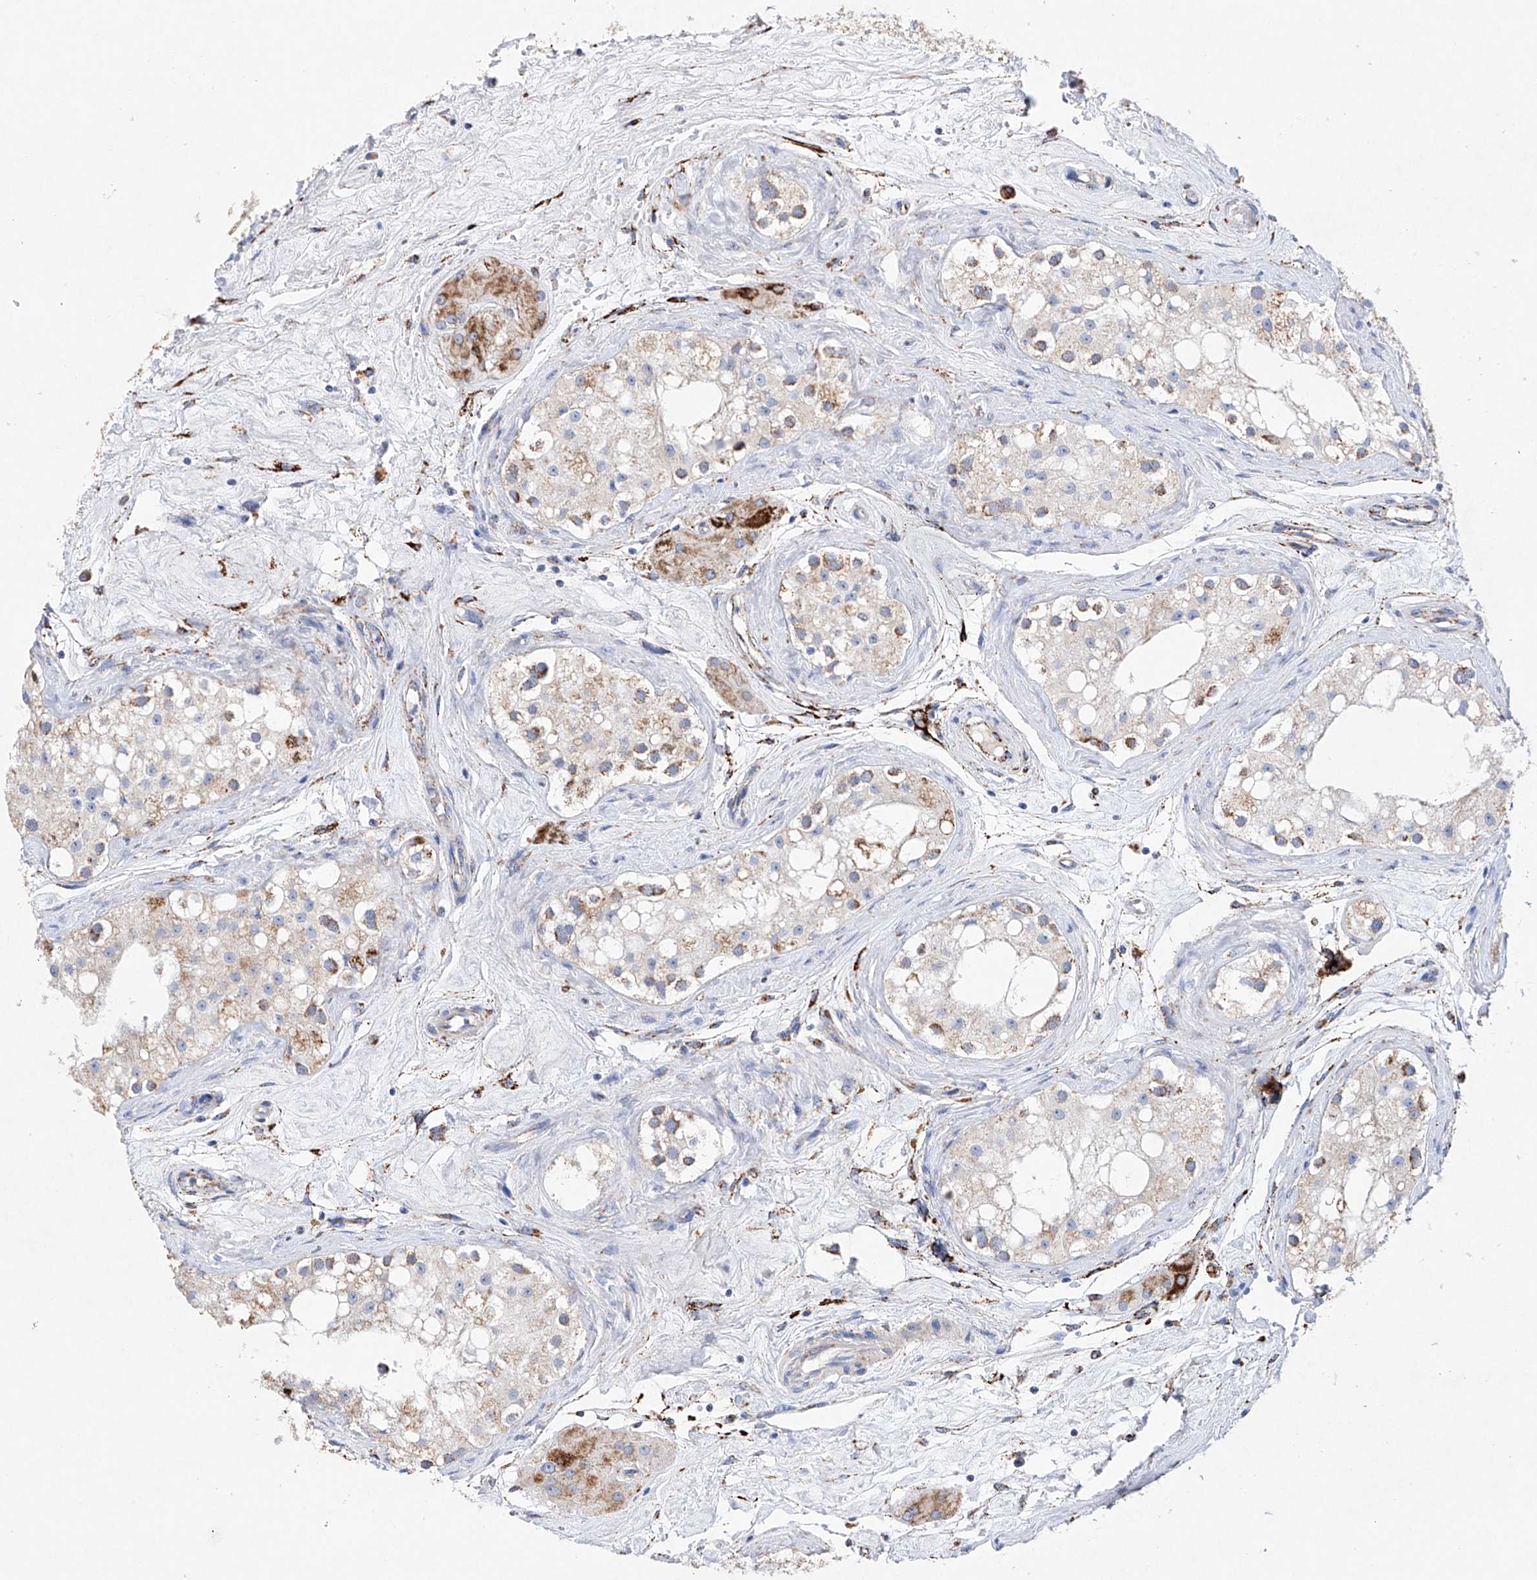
{"staining": {"intensity": "moderate", "quantity": "<25%", "location": "cytoplasmic/membranous"}, "tissue": "testis", "cell_type": "Cells in seminiferous ducts", "image_type": "normal", "snomed": [{"axis": "morphology", "description": "Normal tissue, NOS"}, {"axis": "topography", "description": "Testis"}], "caption": "Brown immunohistochemical staining in benign testis displays moderate cytoplasmic/membranous expression in approximately <25% of cells in seminiferous ducts.", "gene": "NRROS", "patient": {"sex": "male", "age": 84}}